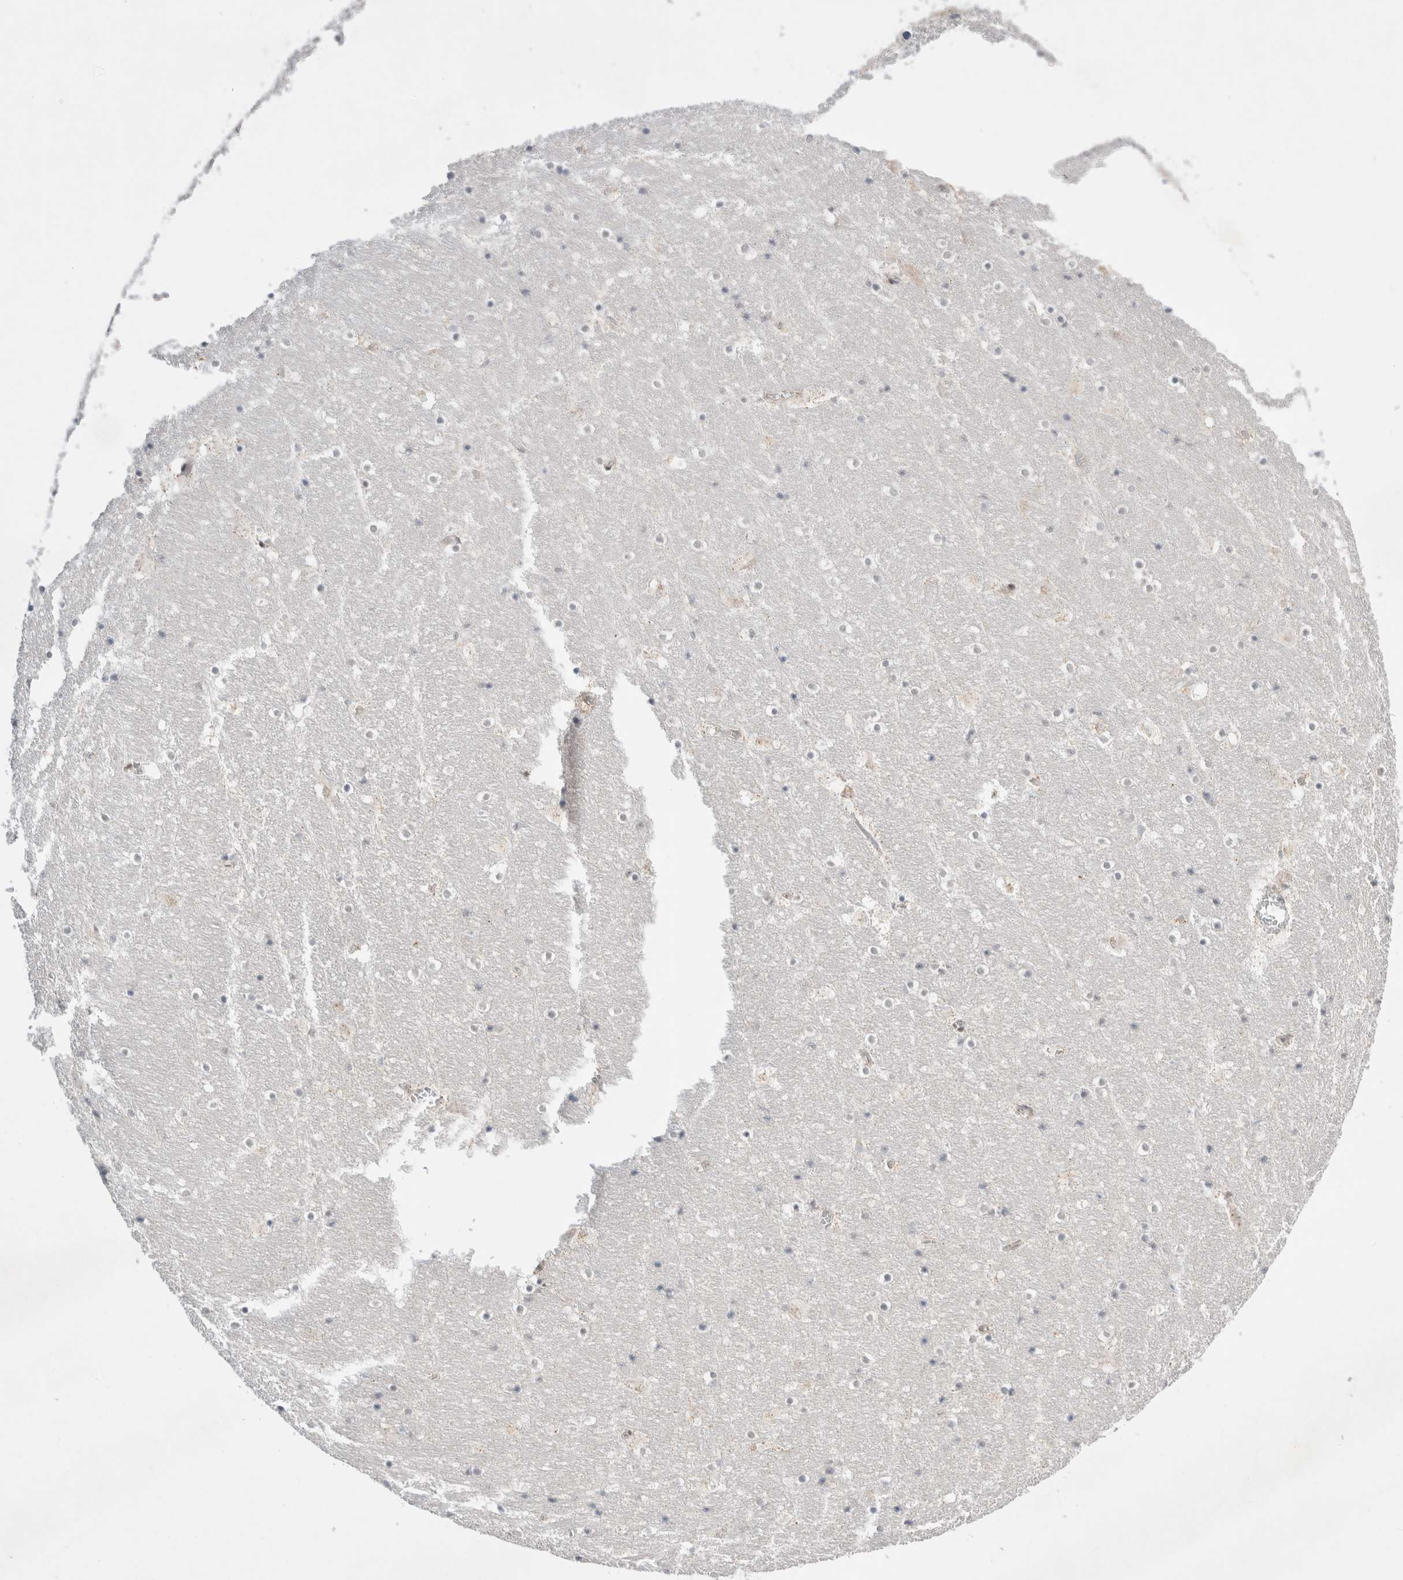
{"staining": {"intensity": "weak", "quantity": "<25%", "location": "cytoplasmic/membranous"}, "tissue": "hippocampus", "cell_type": "Glial cells", "image_type": "normal", "snomed": [{"axis": "morphology", "description": "Normal tissue, NOS"}, {"axis": "topography", "description": "Hippocampus"}], "caption": "The photomicrograph reveals no staining of glial cells in normal hippocampus.", "gene": "WIPF2", "patient": {"sex": "male", "age": 45}}